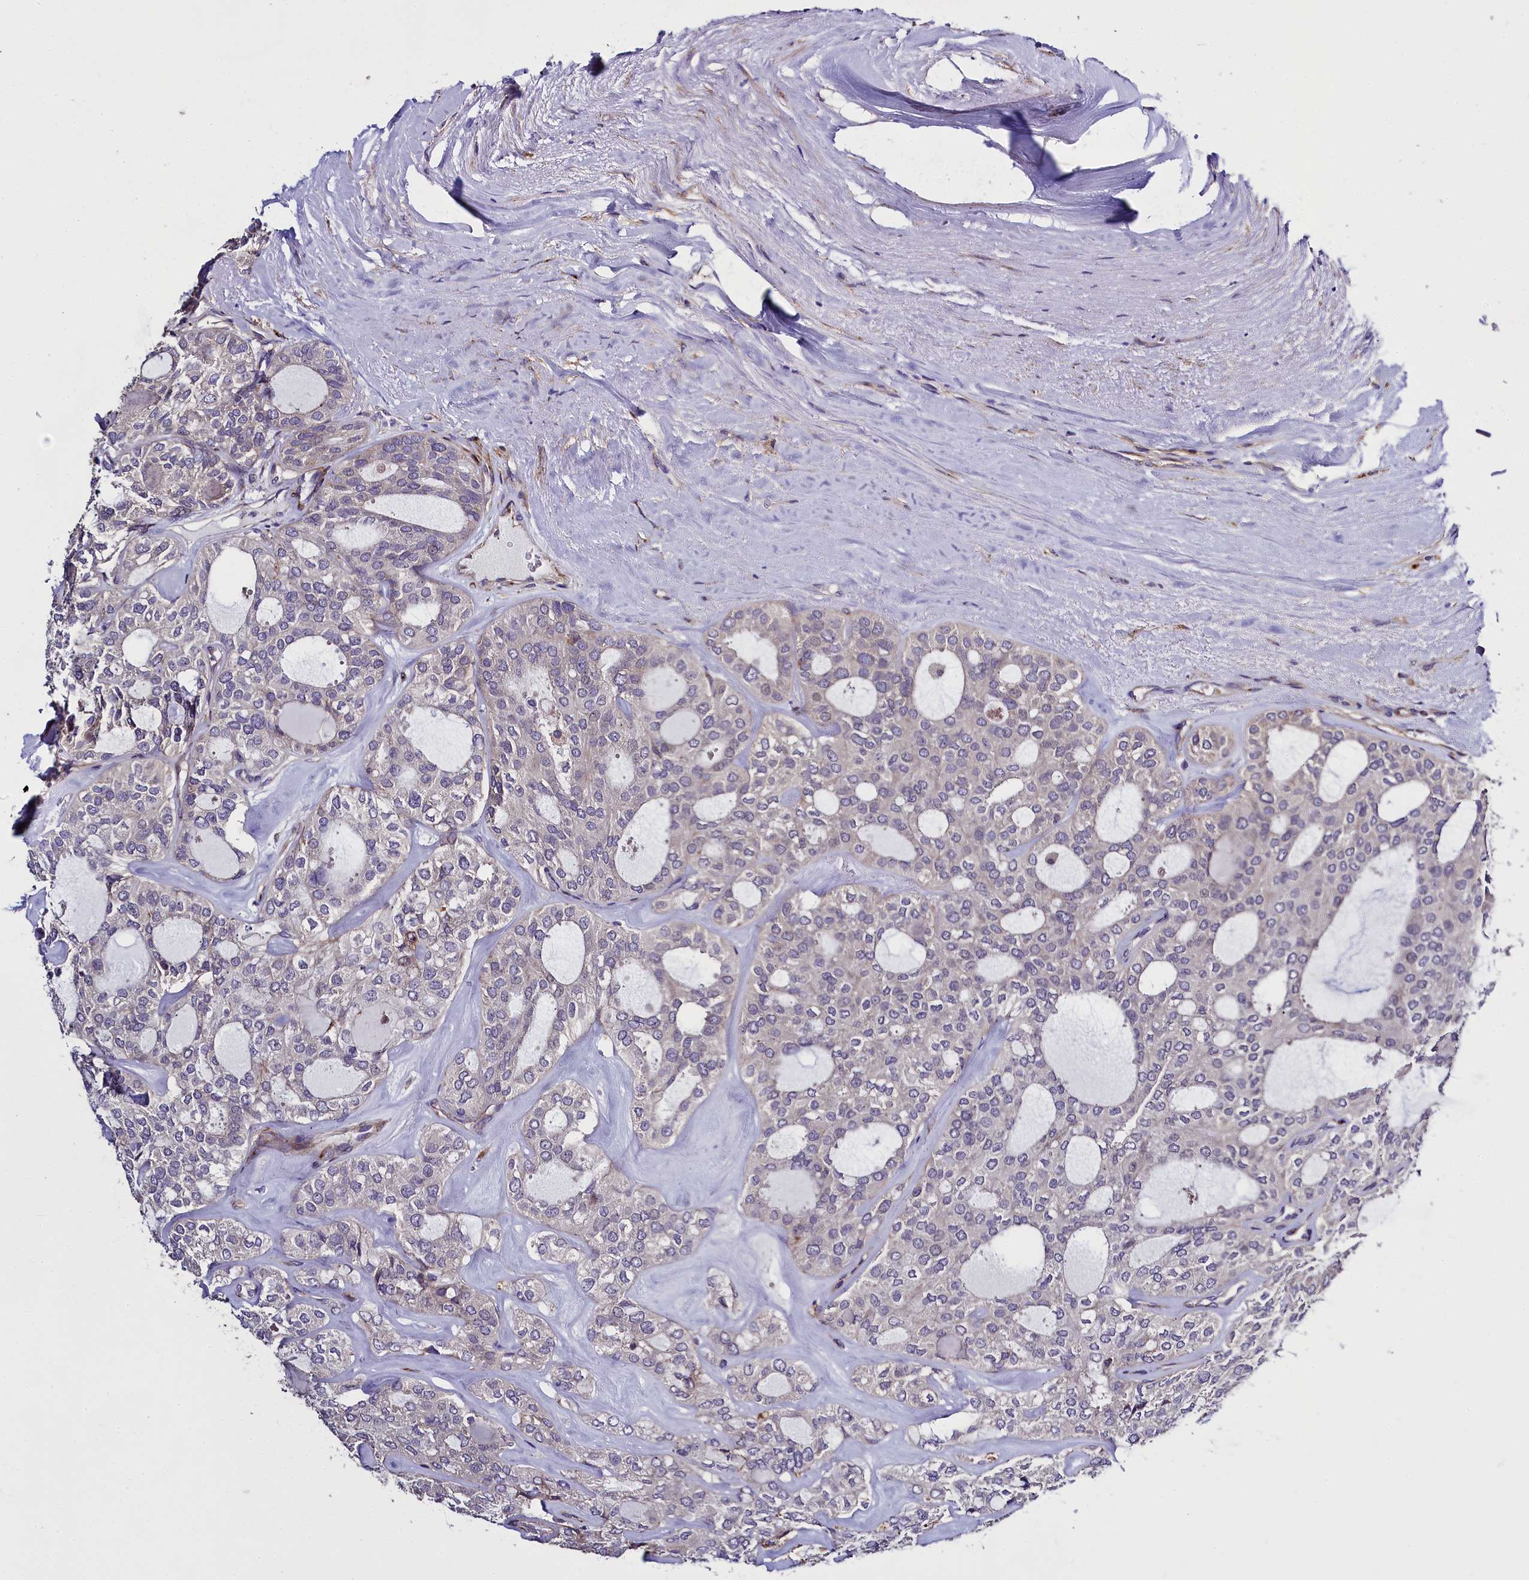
{"staining": {"intensity": "negative", "quantity": "none", "location": "none"}, "tissue": "thyroid cancer", "cell_type": "Tumor cells", "image_type": "cancer", "snomed": [{"axis": "morphology", "description": "Follicular adenoma carcinoma, NOS"}, {"axis": "topography", "description": "Thyroid gland"}], "caption": "There is no significant expression in tumor cells of thyroid cancer.", "gene": "MRC2", "patient": {"sex": "male", "age": 75}}